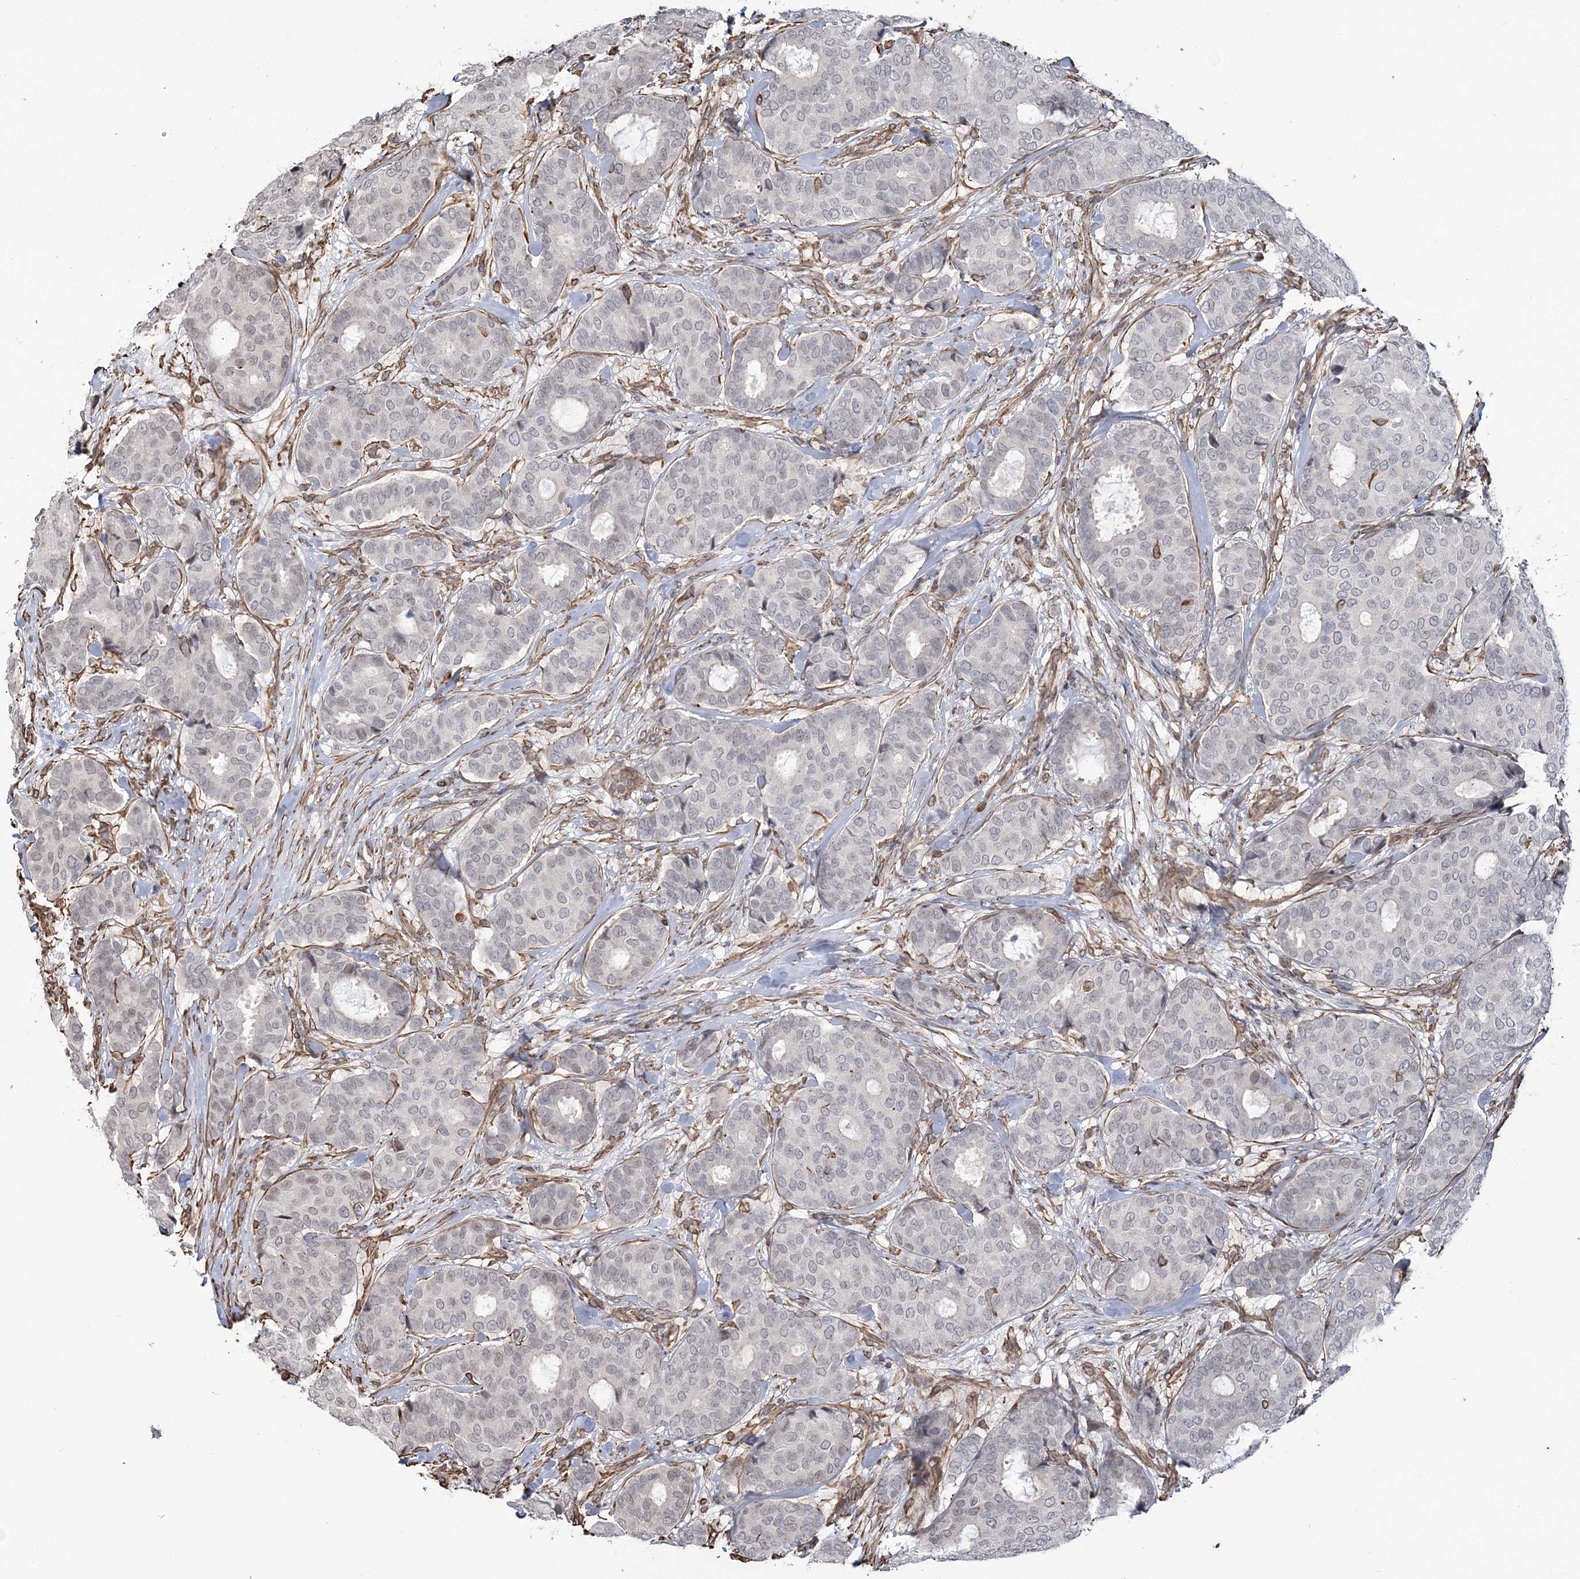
{"staining": {"intensity": "negative", "quantity": "none", "location": "none"}, "tissue": "breast cancer", "cell_type": "Tumor cells", "image_type": "cancer", "snomed": [{"axis": "morphology", "description": "Duct carcinoma"}, {"axis": "topography", "description": "Breast"}], "caption": "Image shows no protein staining in tumor cells of breast cancer tissue.", "gene": "ATP11B", "patient": {"sex": "female", "age": 75}}